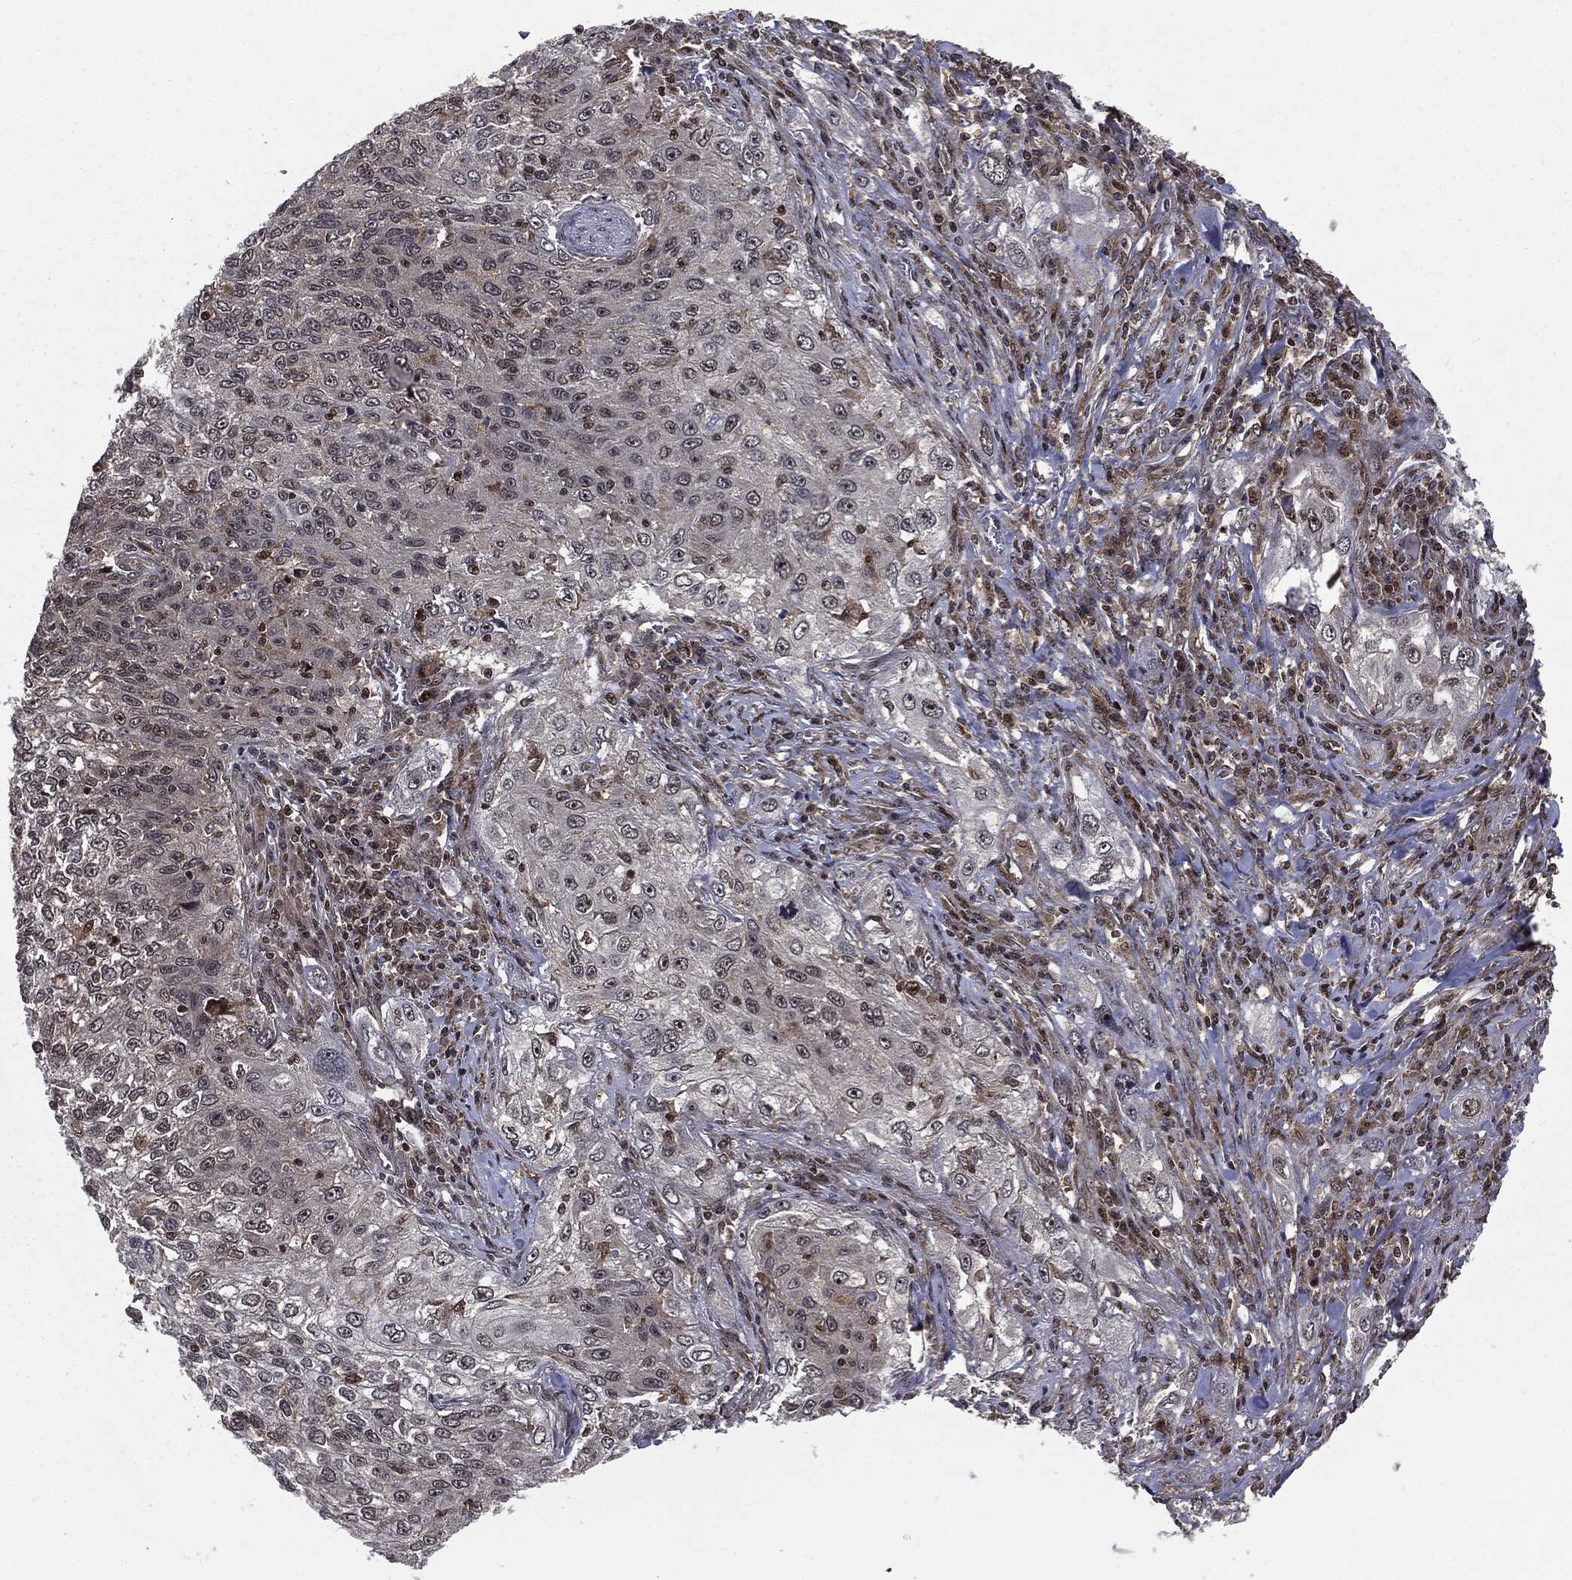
{"staining": {"intensity": "weak", "quantity": "<25%", "location": "nuclear"}, "tissue": "lung cancer", "cell_type": "Tumor cells", "image_type": "cancer", "snomed": [{"axis": "morphology", "description": "Squamous cell carcinoma, NOS"}, {"axis": "topography", "description": "Lung"}], "caption": "The micrograph reveals no significant positivity in tumor cells of squamous cell carcinoma (lung).", "gene": "PTPA", "patient": {"sex": "female", "age": 69}}